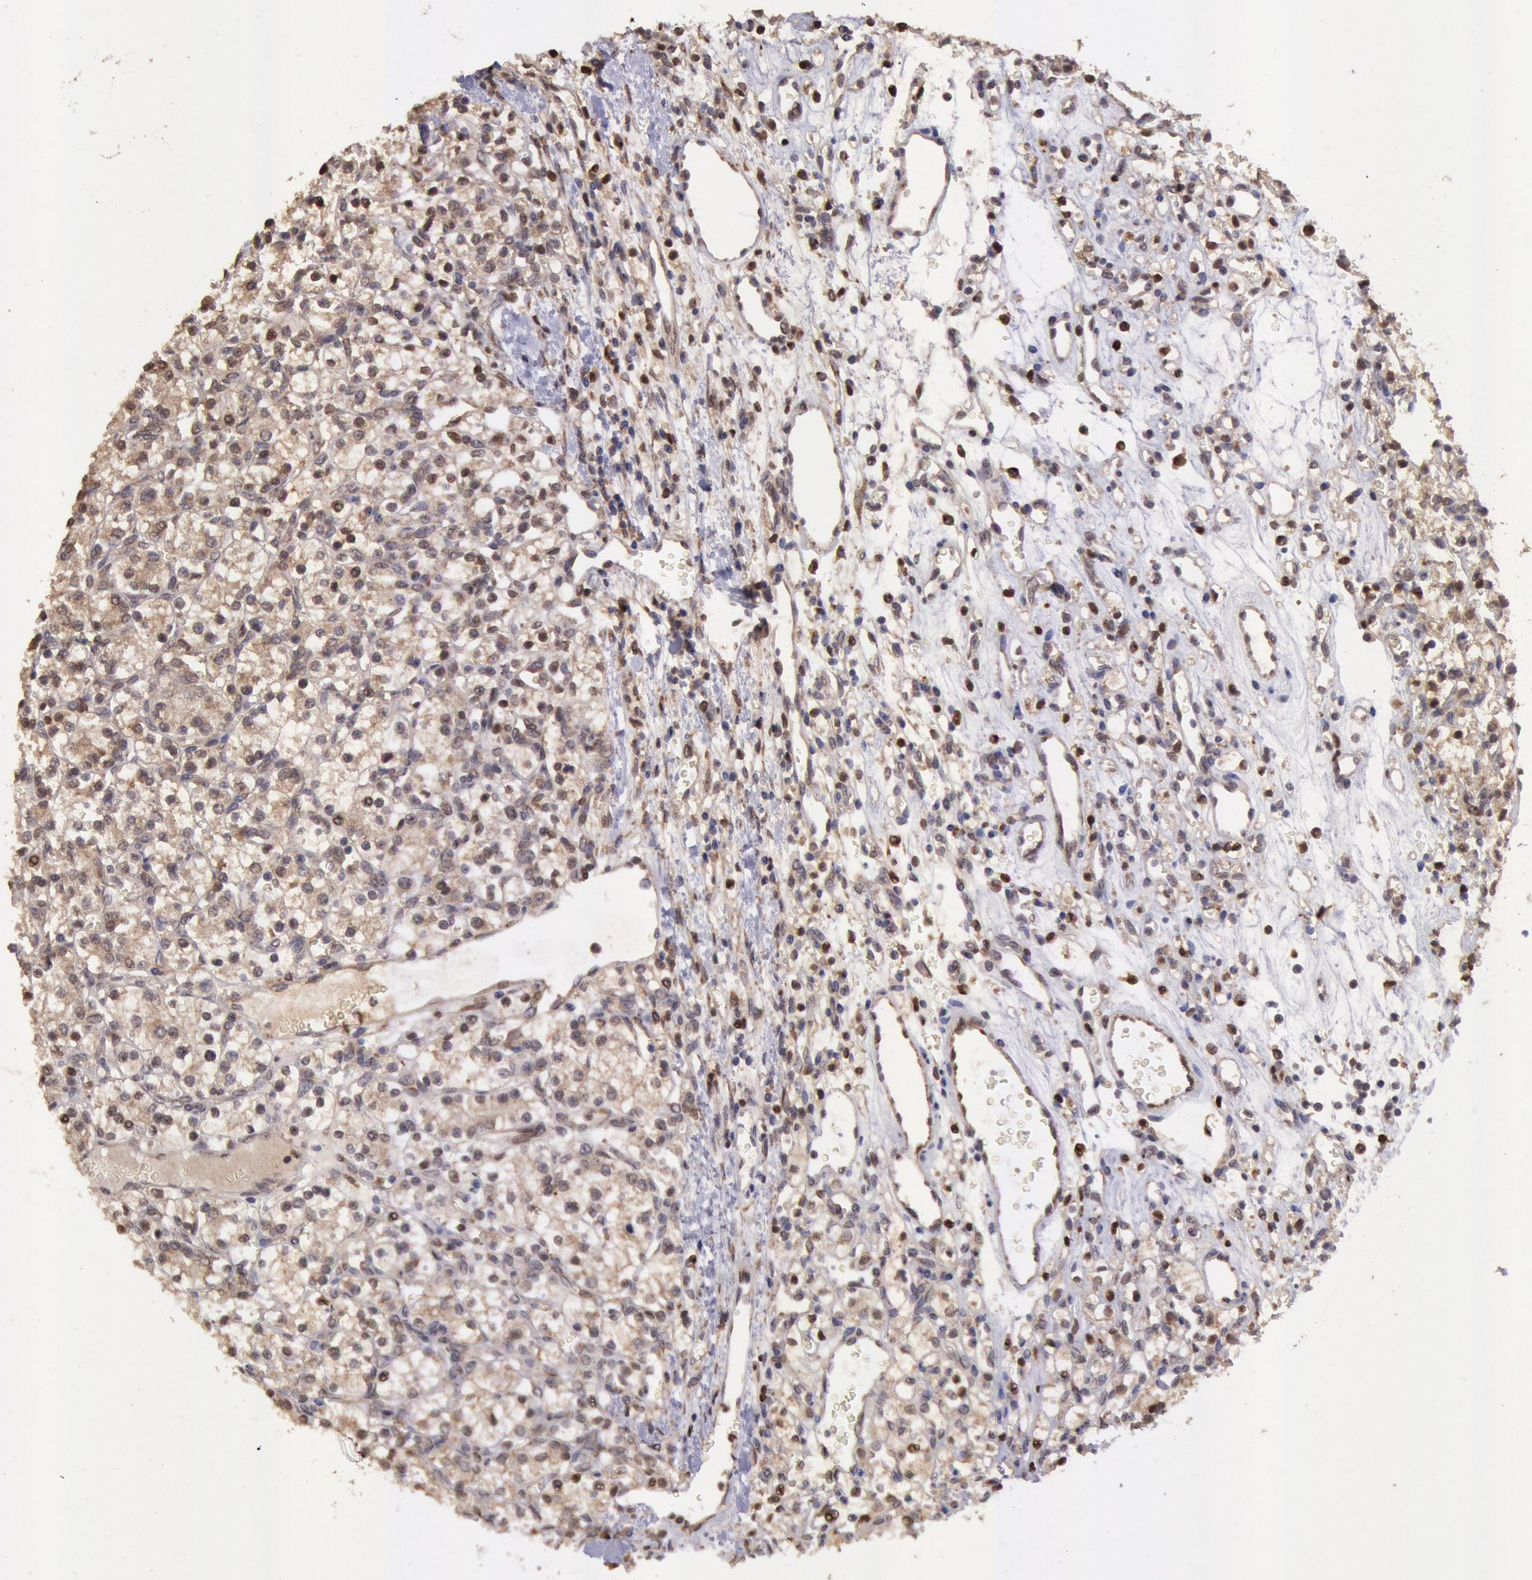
{"staining": {"intensity": "weak", "quantity": ">75%", "location": "cytoplasmic/membranous"}, "tissue": "renal cancer", "cell_type": "Tumor cells", "image_type": "cancer", "snomed": [{"axis": "morphology", "description": "Adenocarcinoma, NOS"}, {"axis": "topography", "description": "Kidney"}], "caption": "A photomicrograph of human renal cancer (adenocarcinoma) stained for a protein reveals weak cytoplasmic/membranous brown staining in tumor cells. (brown staining indicates protein expression, while blue staining denotes nuclei).", "gene": "COMT", "patient": {"sex": "female", "age": 62}}